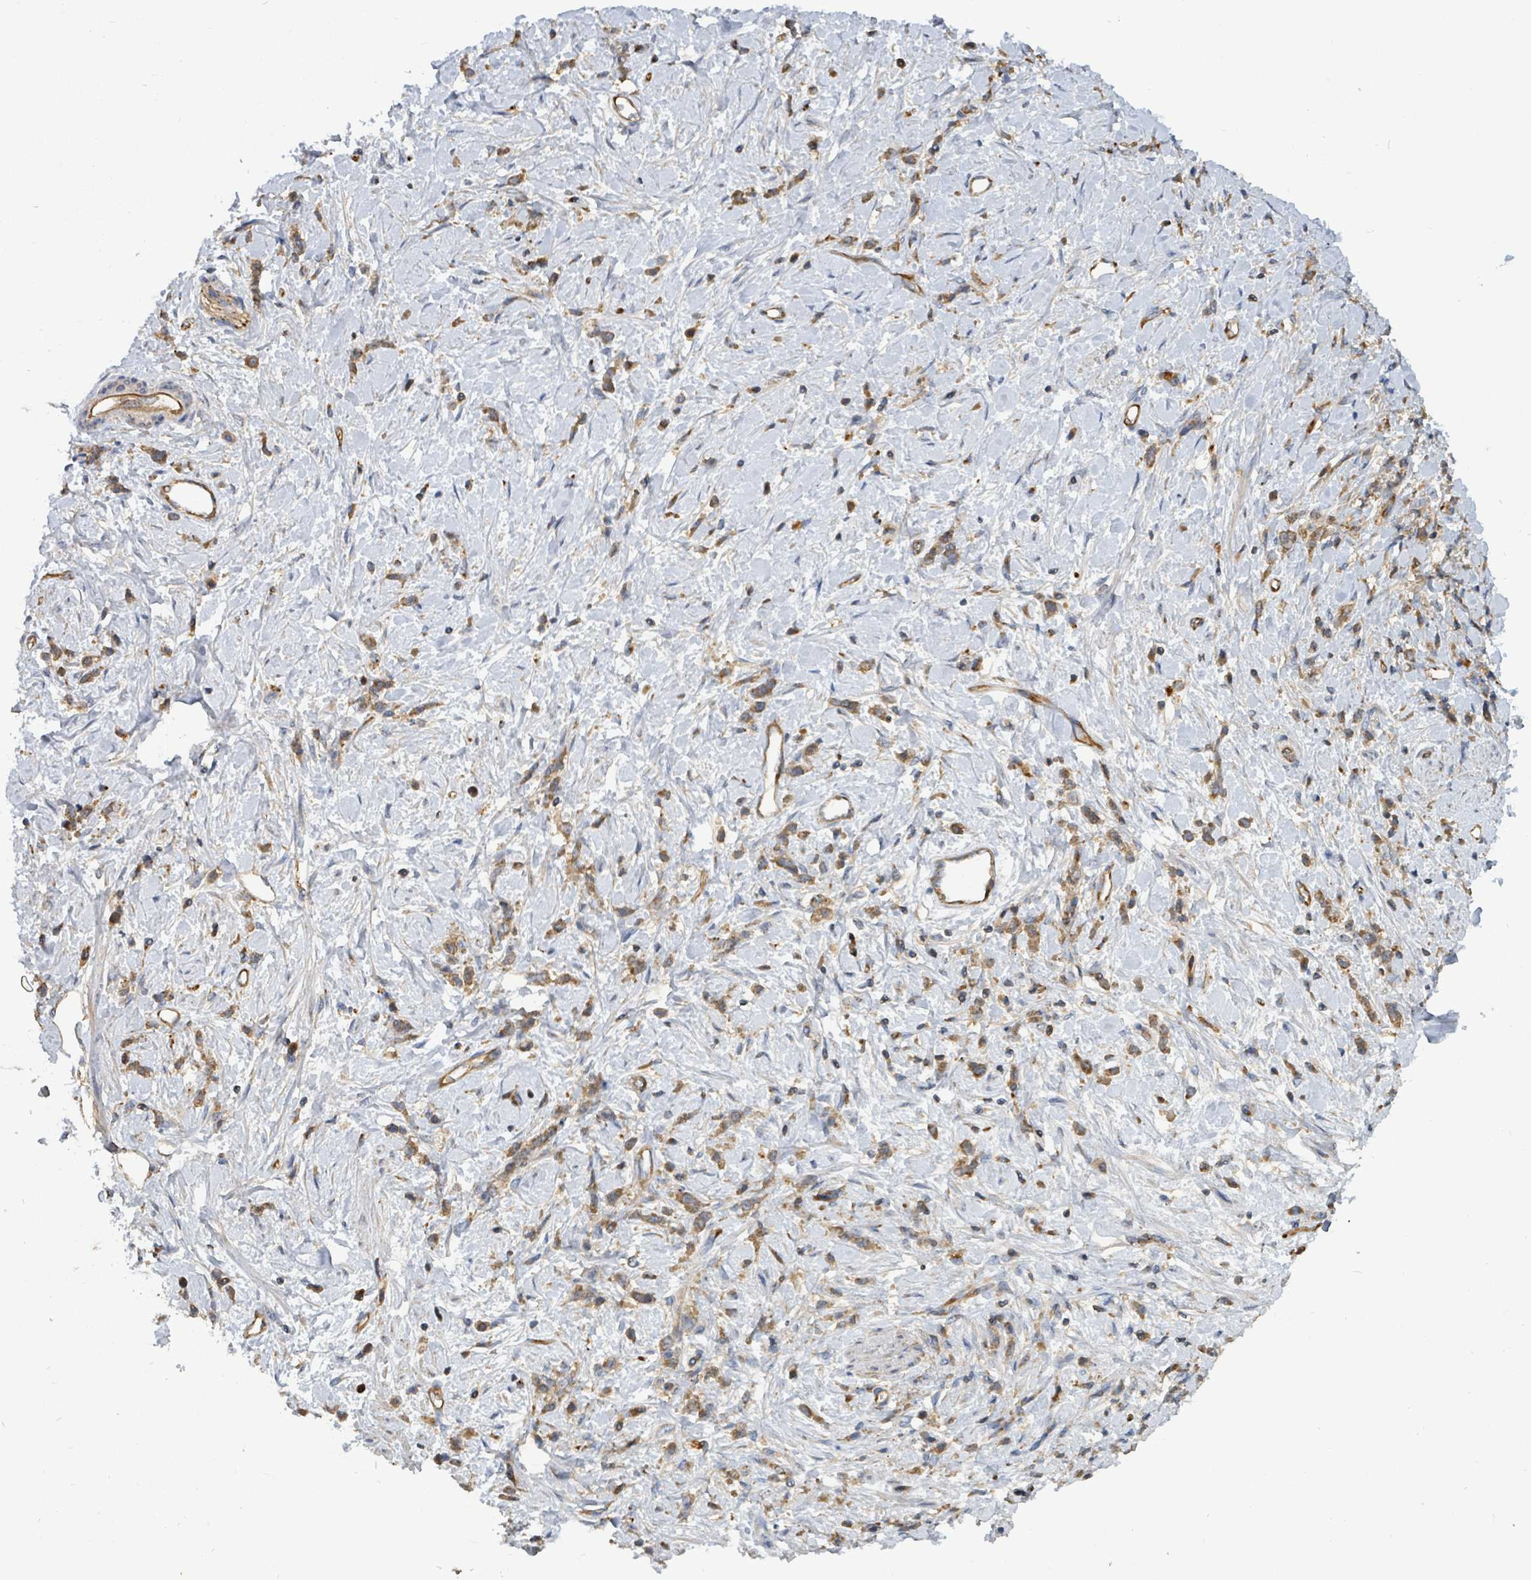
{"staining": {"intensity": "moderate", "quantity": ">75%", "location": "cytoplasmic/membranous"}, "tissue": "stomach cancer", "cell_type": "Tumor cells", "image_type": "cancer", "snomed": [{"axis": "morphology", "description": "Adenocarcinoma, NOS"}, {"axis": "topography", "description": "Stomach"}], "caption": "Brown immunohistochemical staining in human adenocarcinoma (stomach) shows moderate cytoplasmic/membranous positivity in approximately >75% of tumor cells.", "gene": "BOLA2B", "patient": {"sex": "female", "age": 60}}